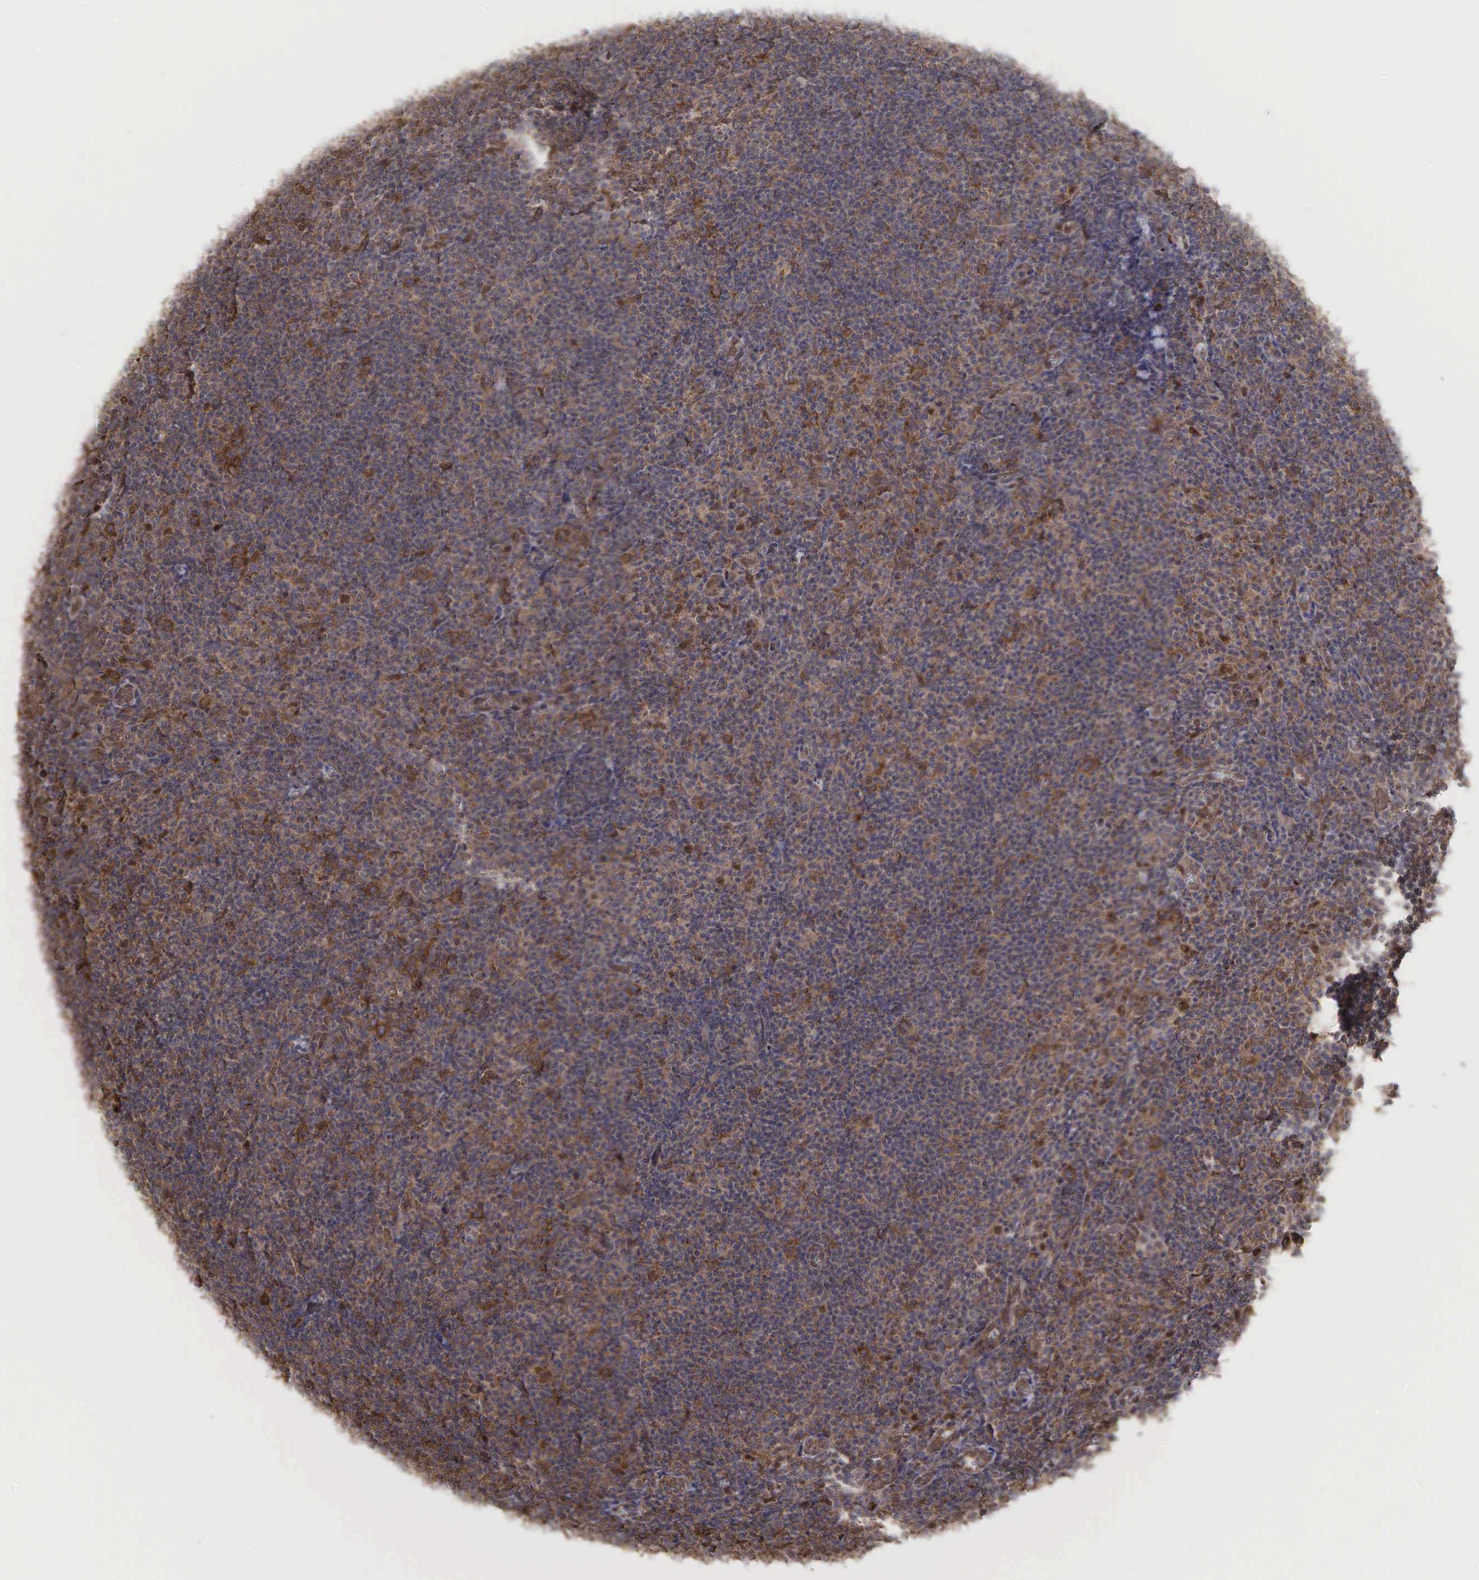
{"staining": {"intensity": "weak", "quantity": ">75%", "location": "cytoplasmic/membranous"}, "tissue": "lymphoma", "cell_type": "Tumor cells", "image_type": "cancer", "snomed": [{"axis": "morphology", "description": "Malignant lymphoma, non-Hodgkin's type, Low grade"}, {"axis": "topography", "description": "Lymph node"}], "caption": "Protein expression analysis of low-grade malignant lymphoma, non-Hodgkin's type demonstrates weak cytoplasmic/membranous staining in about >75% of tumor cells. (Stains: DAB in brown, nuclei in blue, Microscopy: brightfield microscopy at high magnification).", "gene": "PABPC5", "patient": {"sex": "male", "age": 49}}